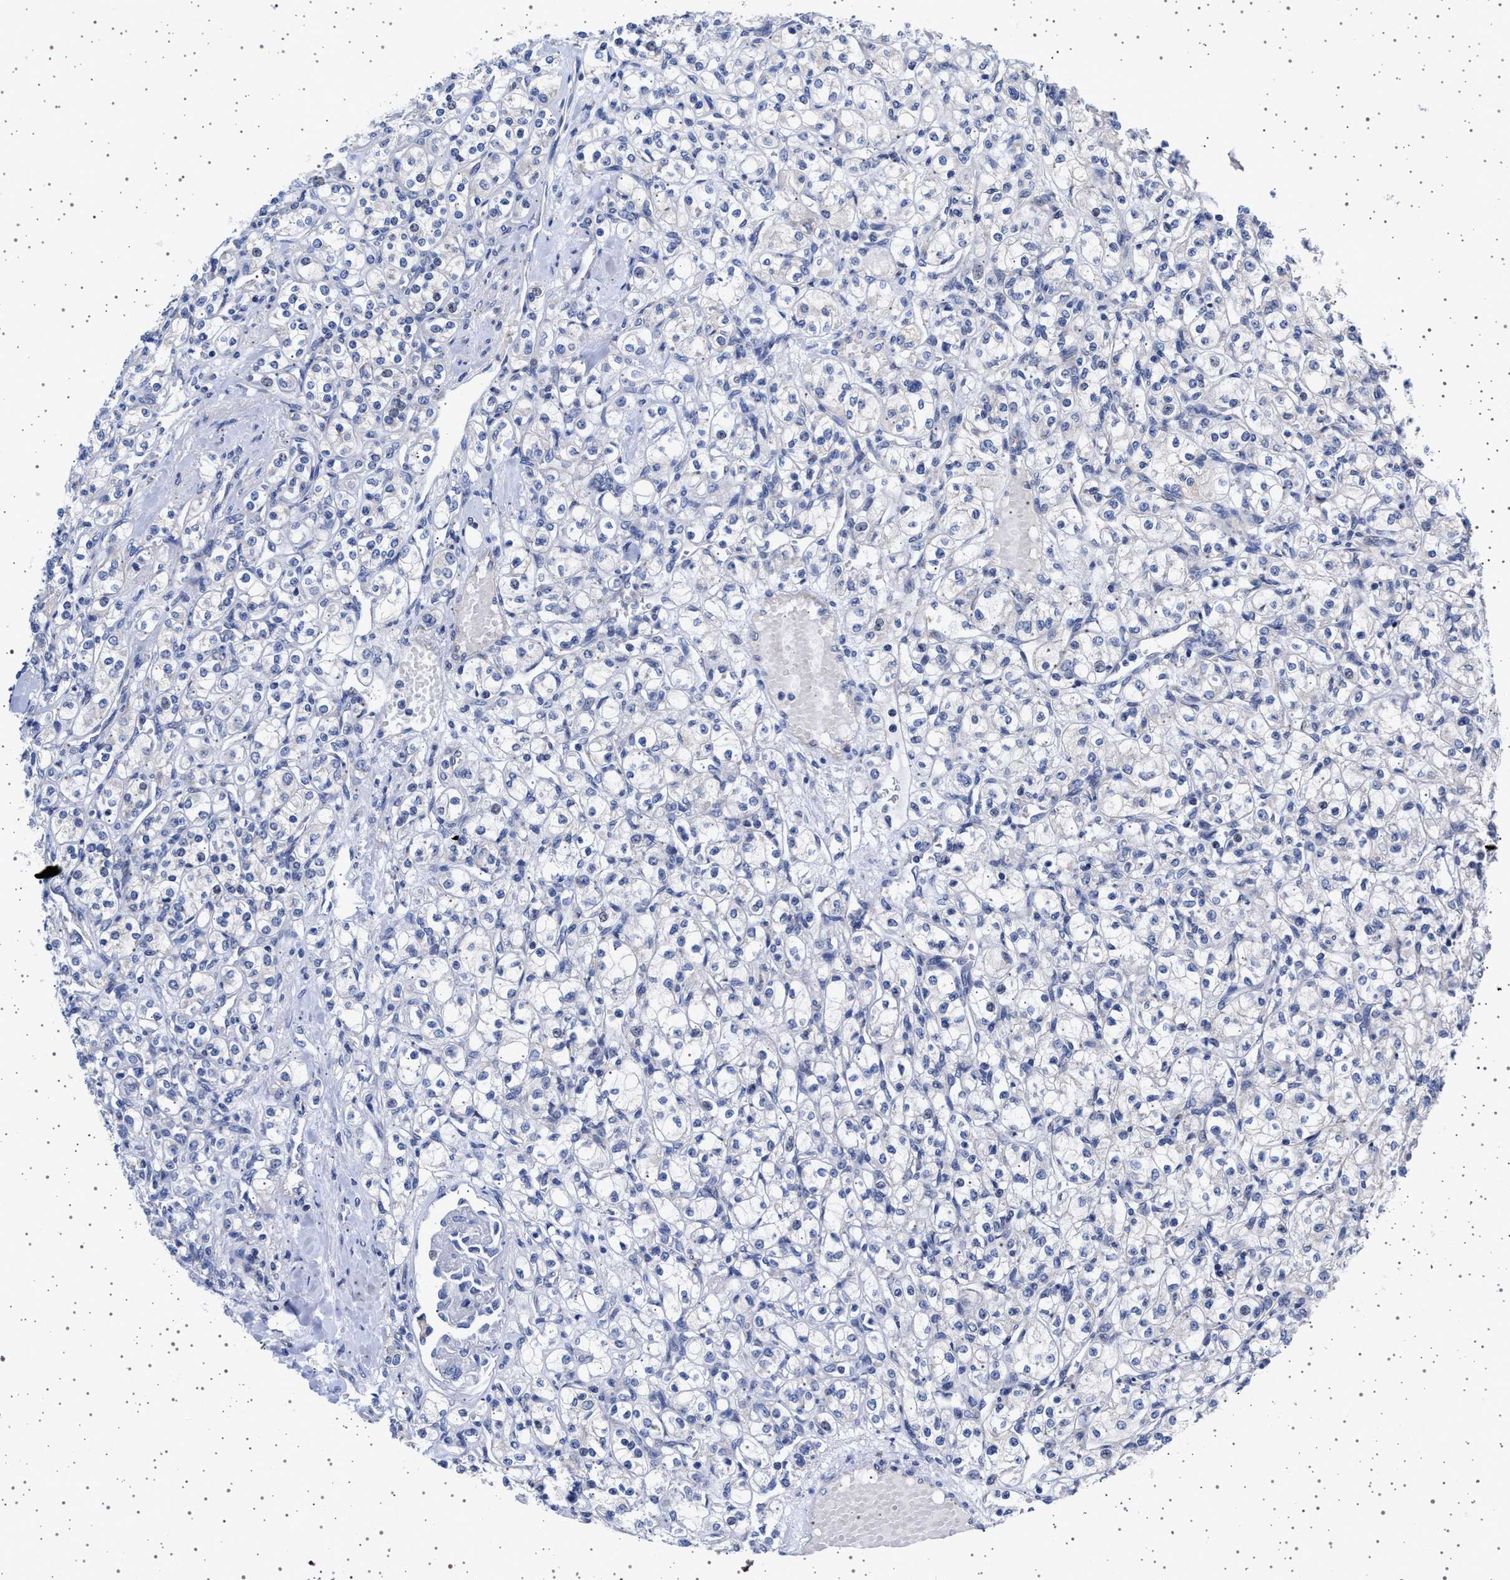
{"staining": {"intensity": "negative", "quantity": "none", "location": "none"}, "tissue": "renal cancer", "cell_type": "Tumor cells", "image_type": "cancer", "snomed": [{"axis": "morphology", "description": "Adenocarcinoma, NOS"}, {"axis": "topography", "description": "Kidney"}], "caption": "This micrograph is of renal adenocarcinoma stained with immunohistochemistry (IHC) to label a protein in brown with the nuclei are counter-stained blue. There is no staining in tumor cells.", "gene": "TRMT10B", "patient": {"sex": "male", "age": 77}}